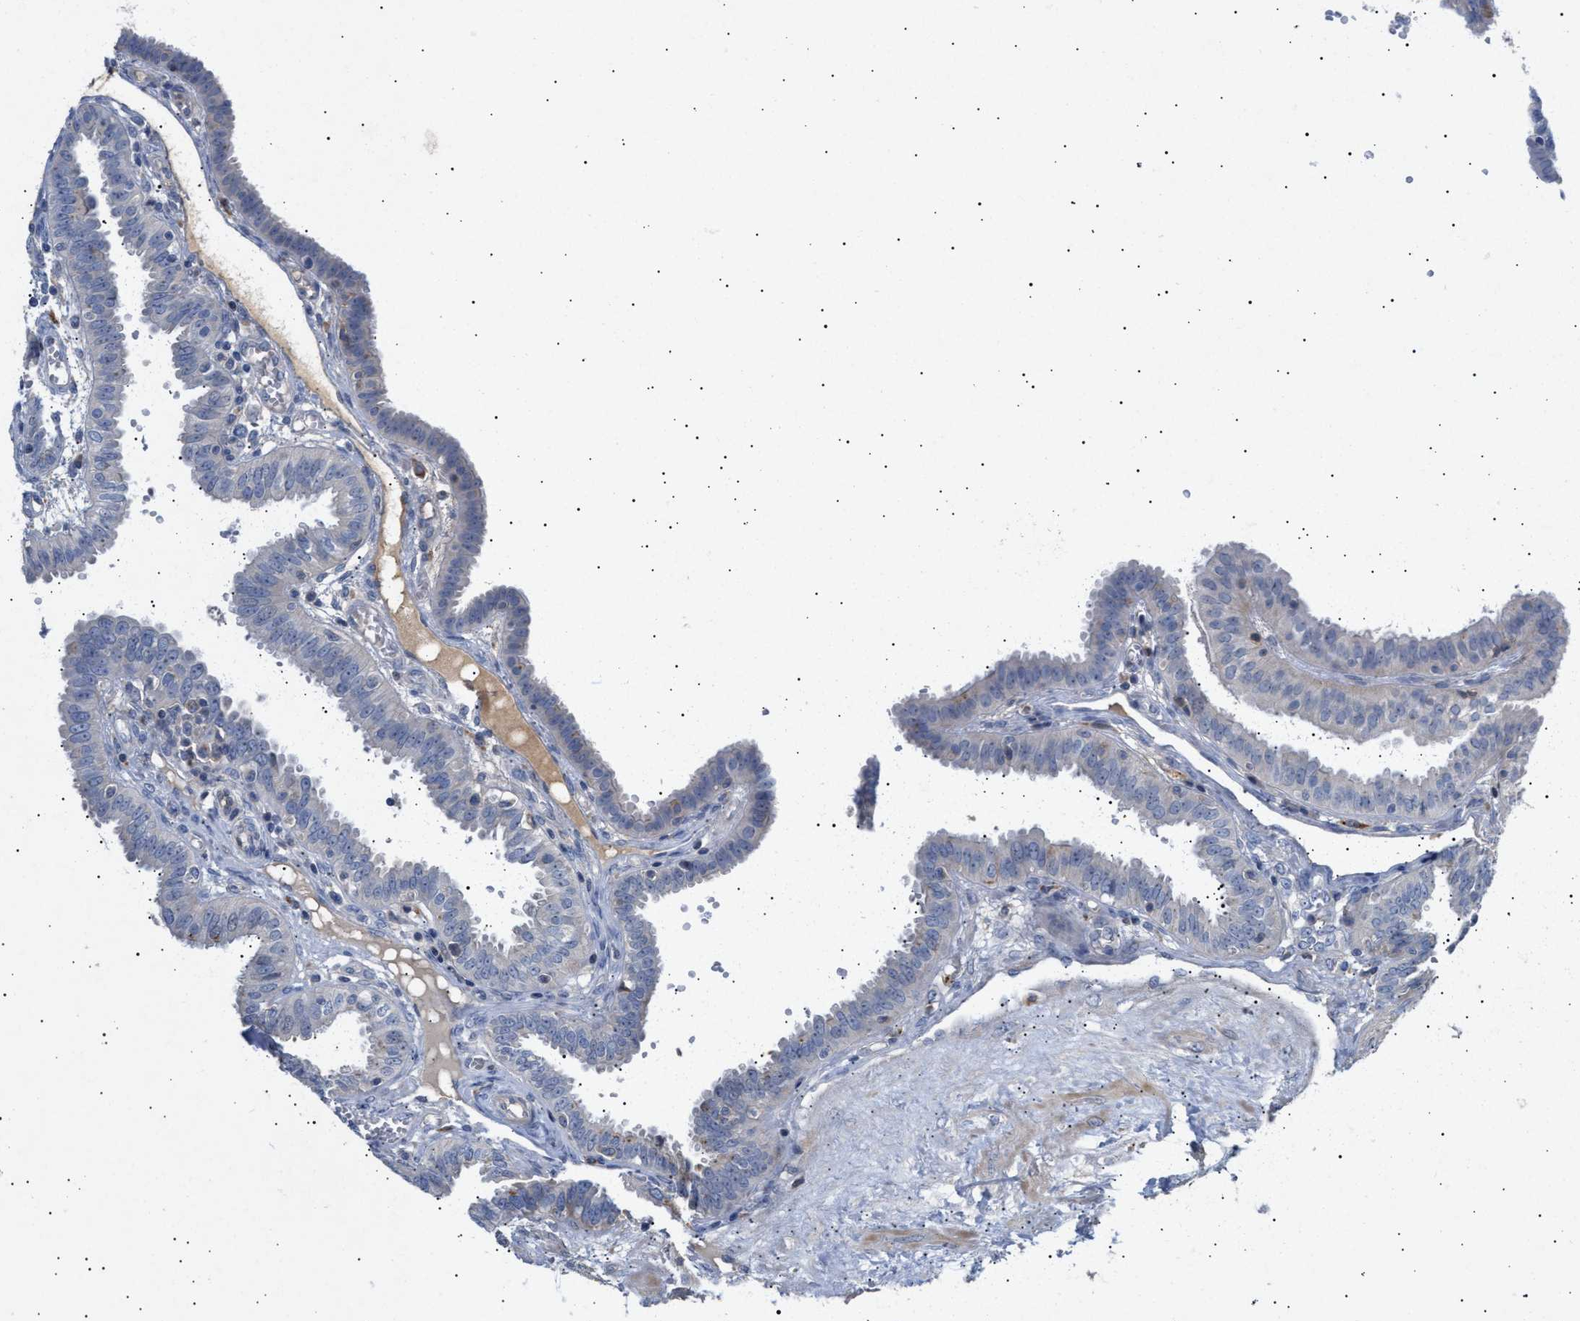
{"staining": {"intensity": "negative", "quantity": "none", "location": "none"}, "tissue": "fallopian tube", "cell_type": "Glandular cells", "image_type": "normal", "snomed": [{"axis": "morphology", "description": "Normal tissue, NOS"}, {"axis": "topography", "description": "Fallopian tube"}, {"axis": "topography", "description": "Placenta"}], "caption": "High power microscopy micrograph of an IHC micrograph of unremarkable fallopian tube, revealing no significant staining in glandular cells. Nuclei are stained in blue.", "gene": "SIRT5", "patient": {"sex": "female", "age": 32}}